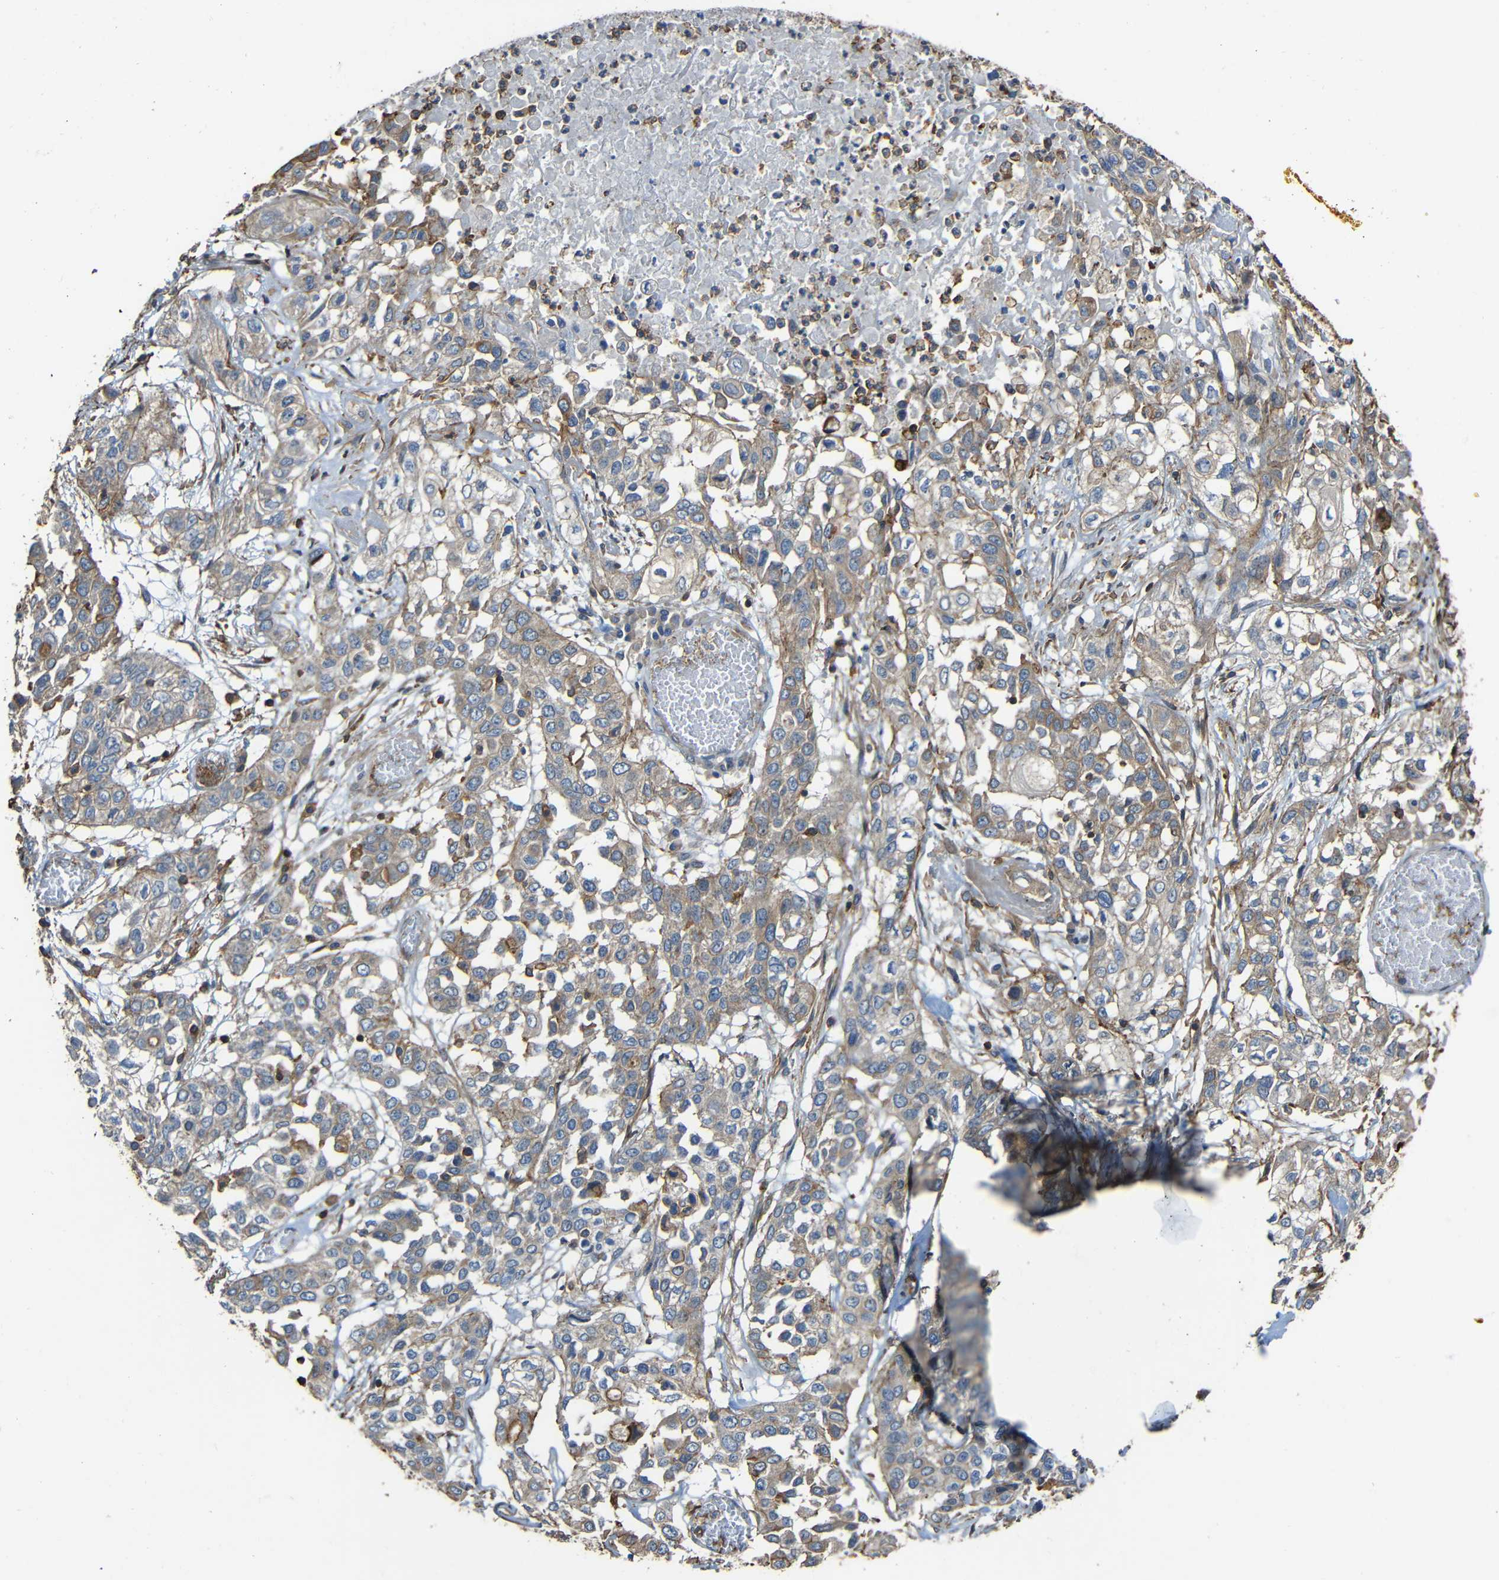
{"staining": {"intensity": "weak", "quantity": "<25%", "location": "cytoplasmic/membranous"}, "tissue": "lung cancer", "cell_type": "Tumor cells", "image_type": "cancer", "snomed": [{"axis": "morphology", "description": "Squamous cell carcinoma, NOS"}, {"axis": "topography", "description": "Lung"}], "caption": "Immunohistochemistry image of lung cancer (squamous cell carcinoma) stained for a protein (brown), which displays no expression in tumor cells.", "gene": "RHOT2", "patient": {"sex": "male", "age": 71}}